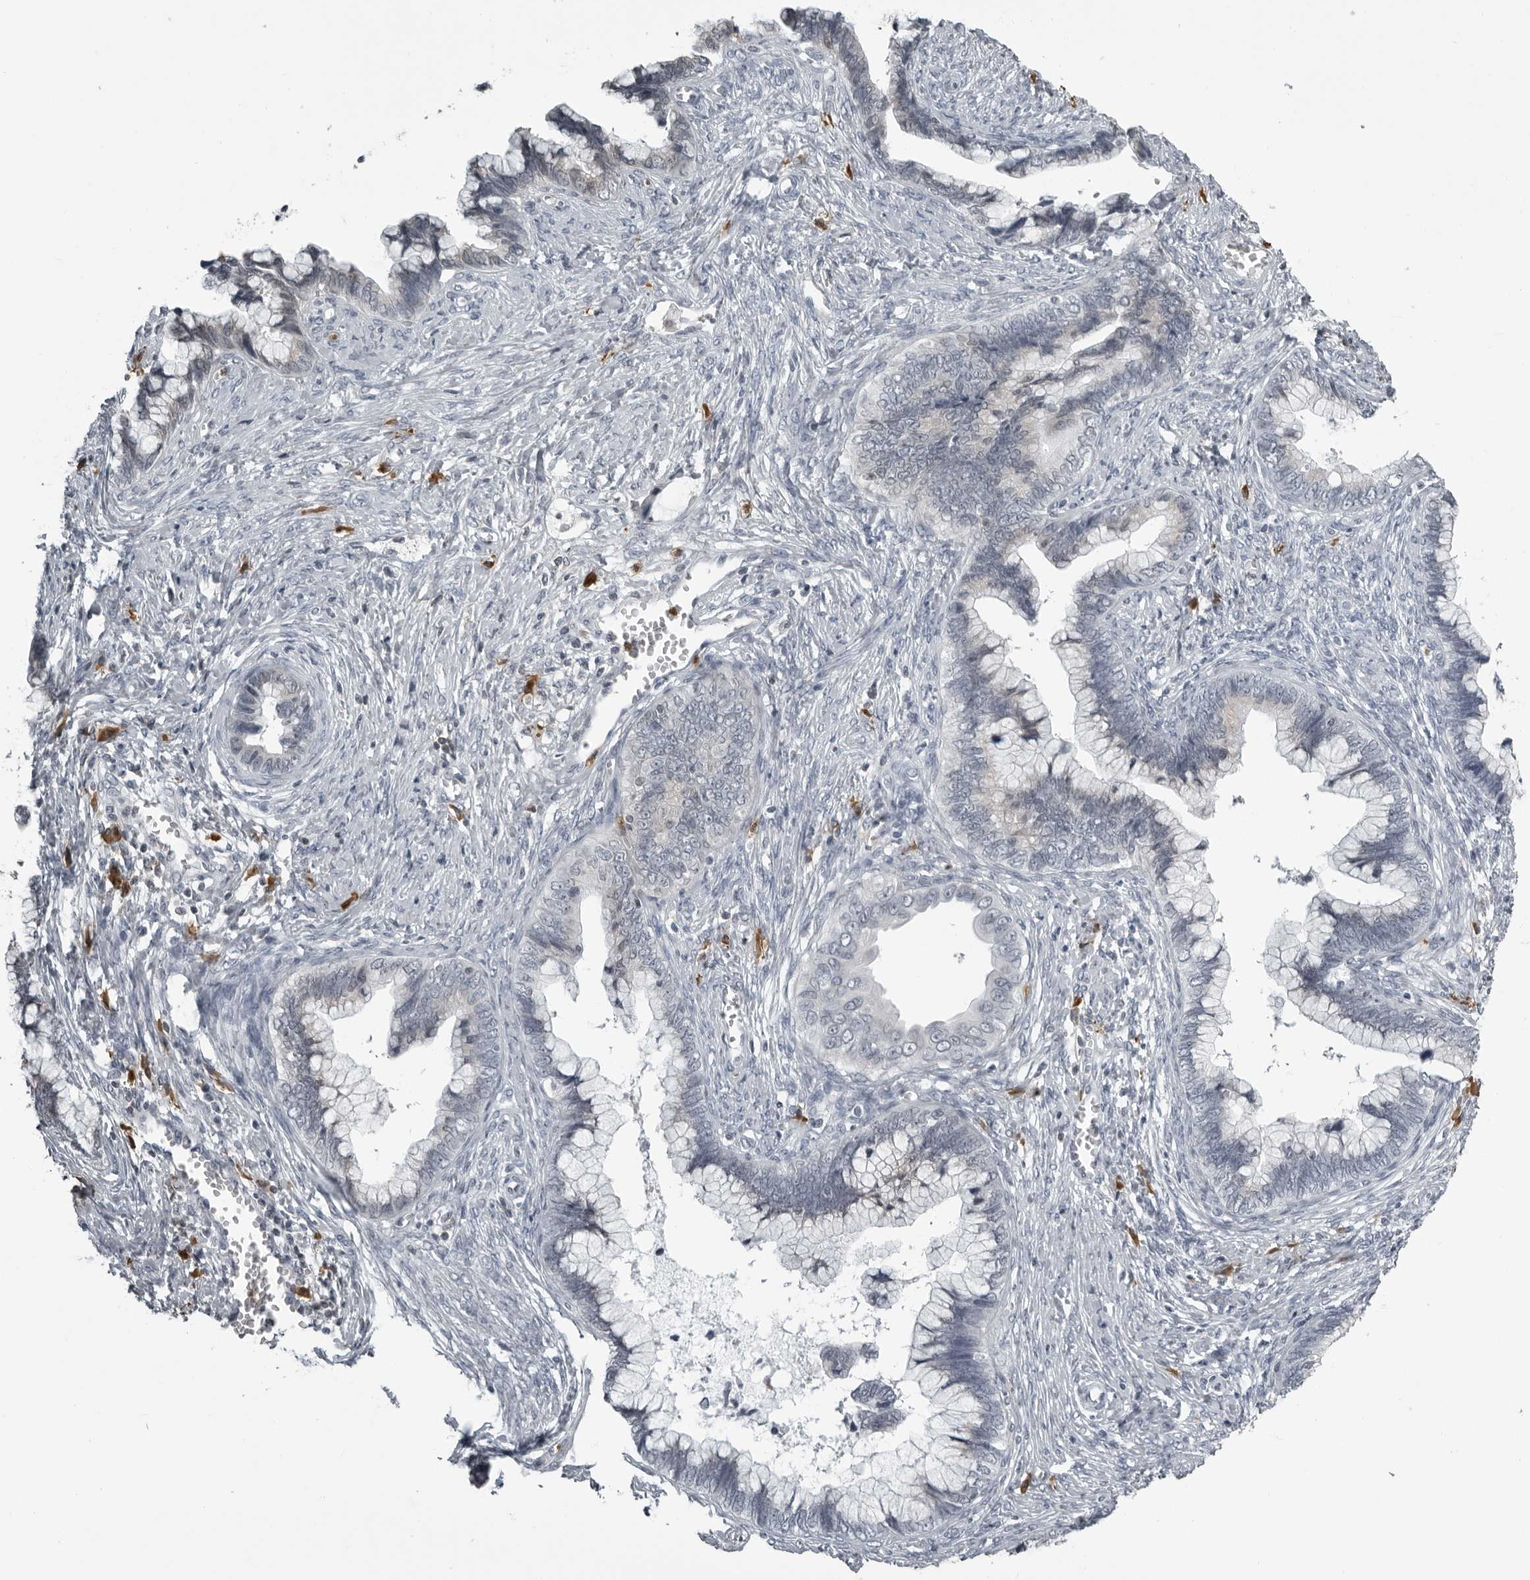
{"staining": {"intensity": "negative", "quantity": "none", "location": "none"}, "tissue": "cervical cancer", "cell_type": "Tumor cells", "image_type": "cancer", "snomed": [{"axis": "morphology", "description": "Adenocarcinoma, NOS"}, {"axis": "topography", "description": "Cervix"}], "caption": "The image displays no significant positivity in tumor cells of adenocarcinoma (cervical). (Stains: DAB IHC with hematoxylin counter stain, Microscopy: brightfield microscopy at high magnification).", "gene": "RTCA", "patient": {"sex": "female", "age": 44}}